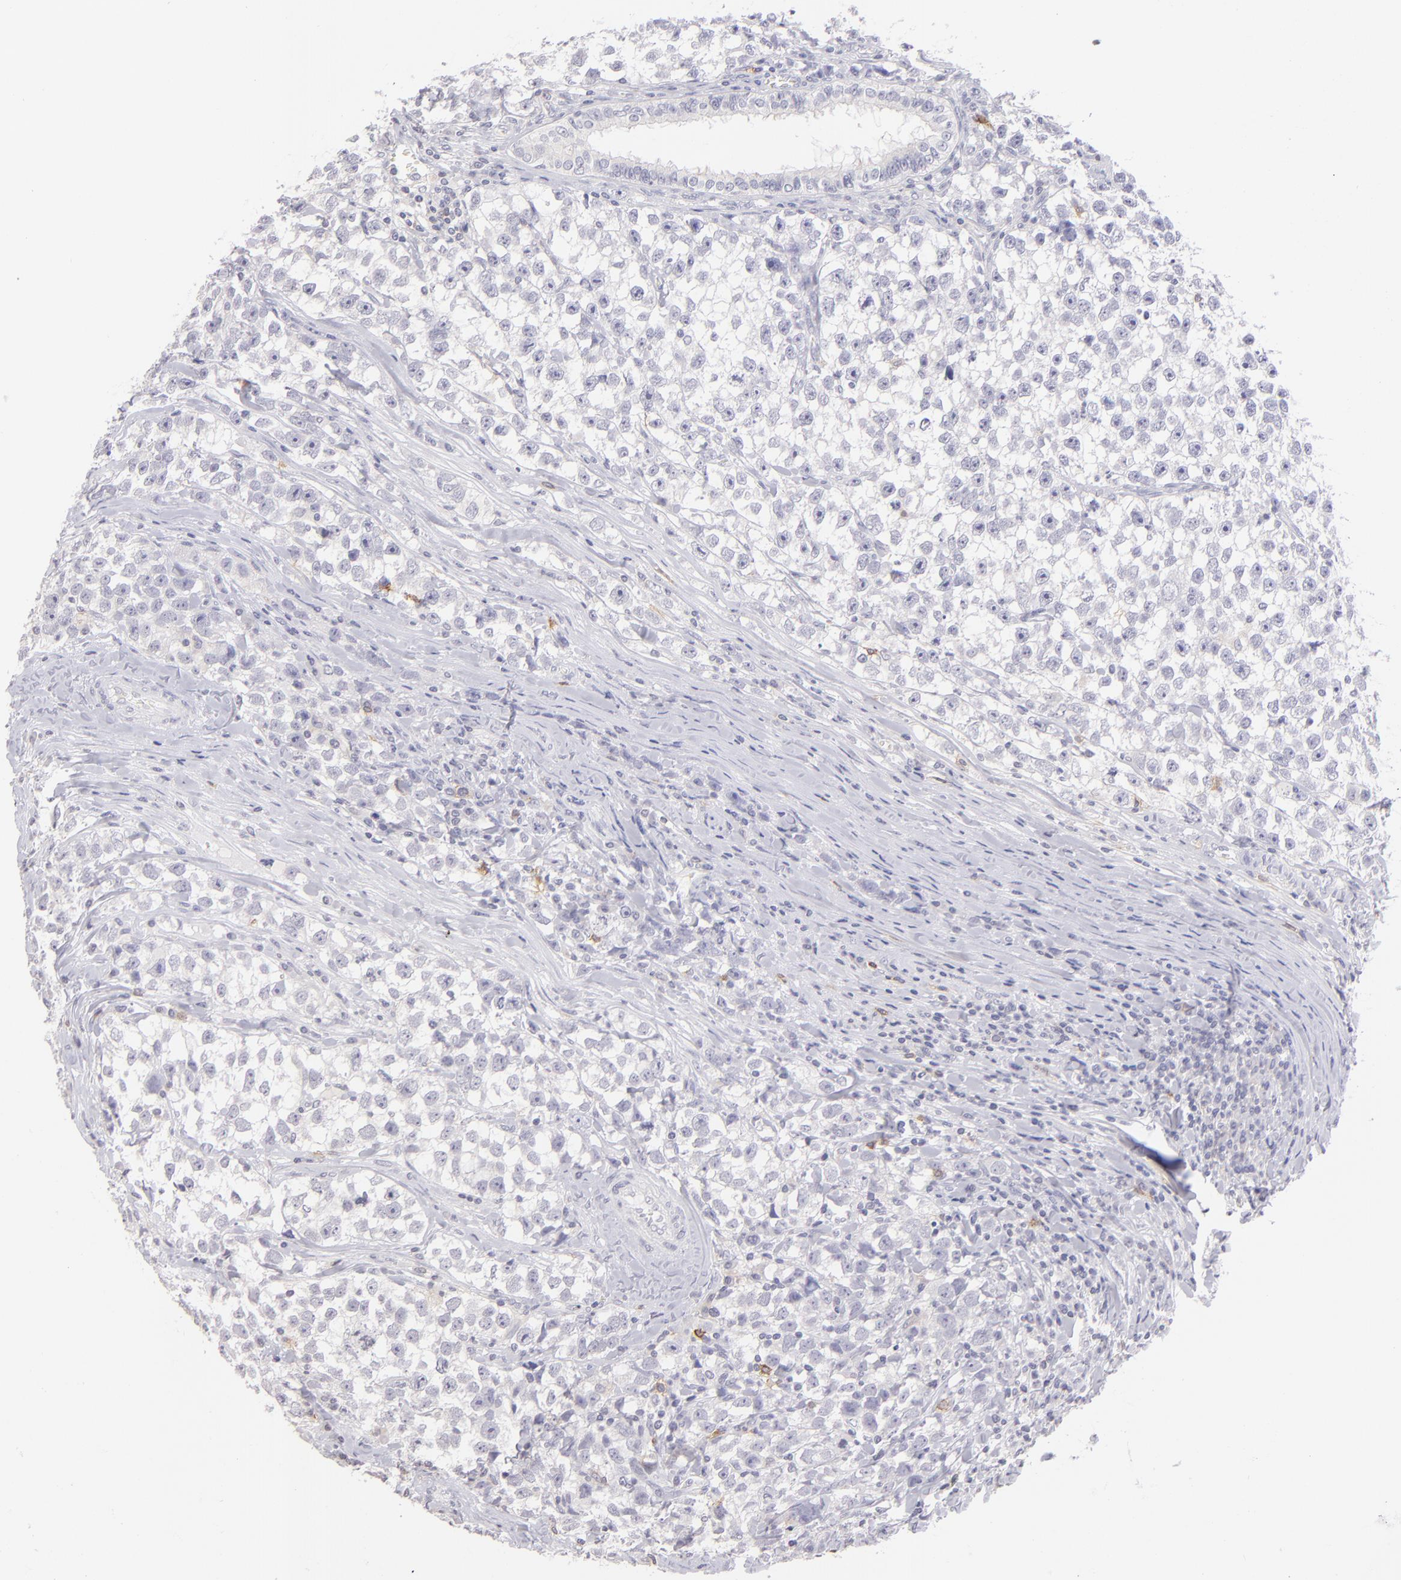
{"staining": {"intensity": "negative", "quantity": "none", "location": "none"}, "tissue": "testis cancer", "cell_type": "Tumor cells", "image_type": "cancer", "snomed": [{"axis": "morphology", "description": "Seminoma, NOS"}, {"axis": "morphology", "description": "Carcinoma, Embryonal, NOS"}, {"axis": "topography", "description": "Testis"}], "caption": "Micrograph shows no significant protein expression in tumor cells of testis cancer (seminoma).", "gene": "IL2RA", "patient": {"sex": "male", "age": 30}}